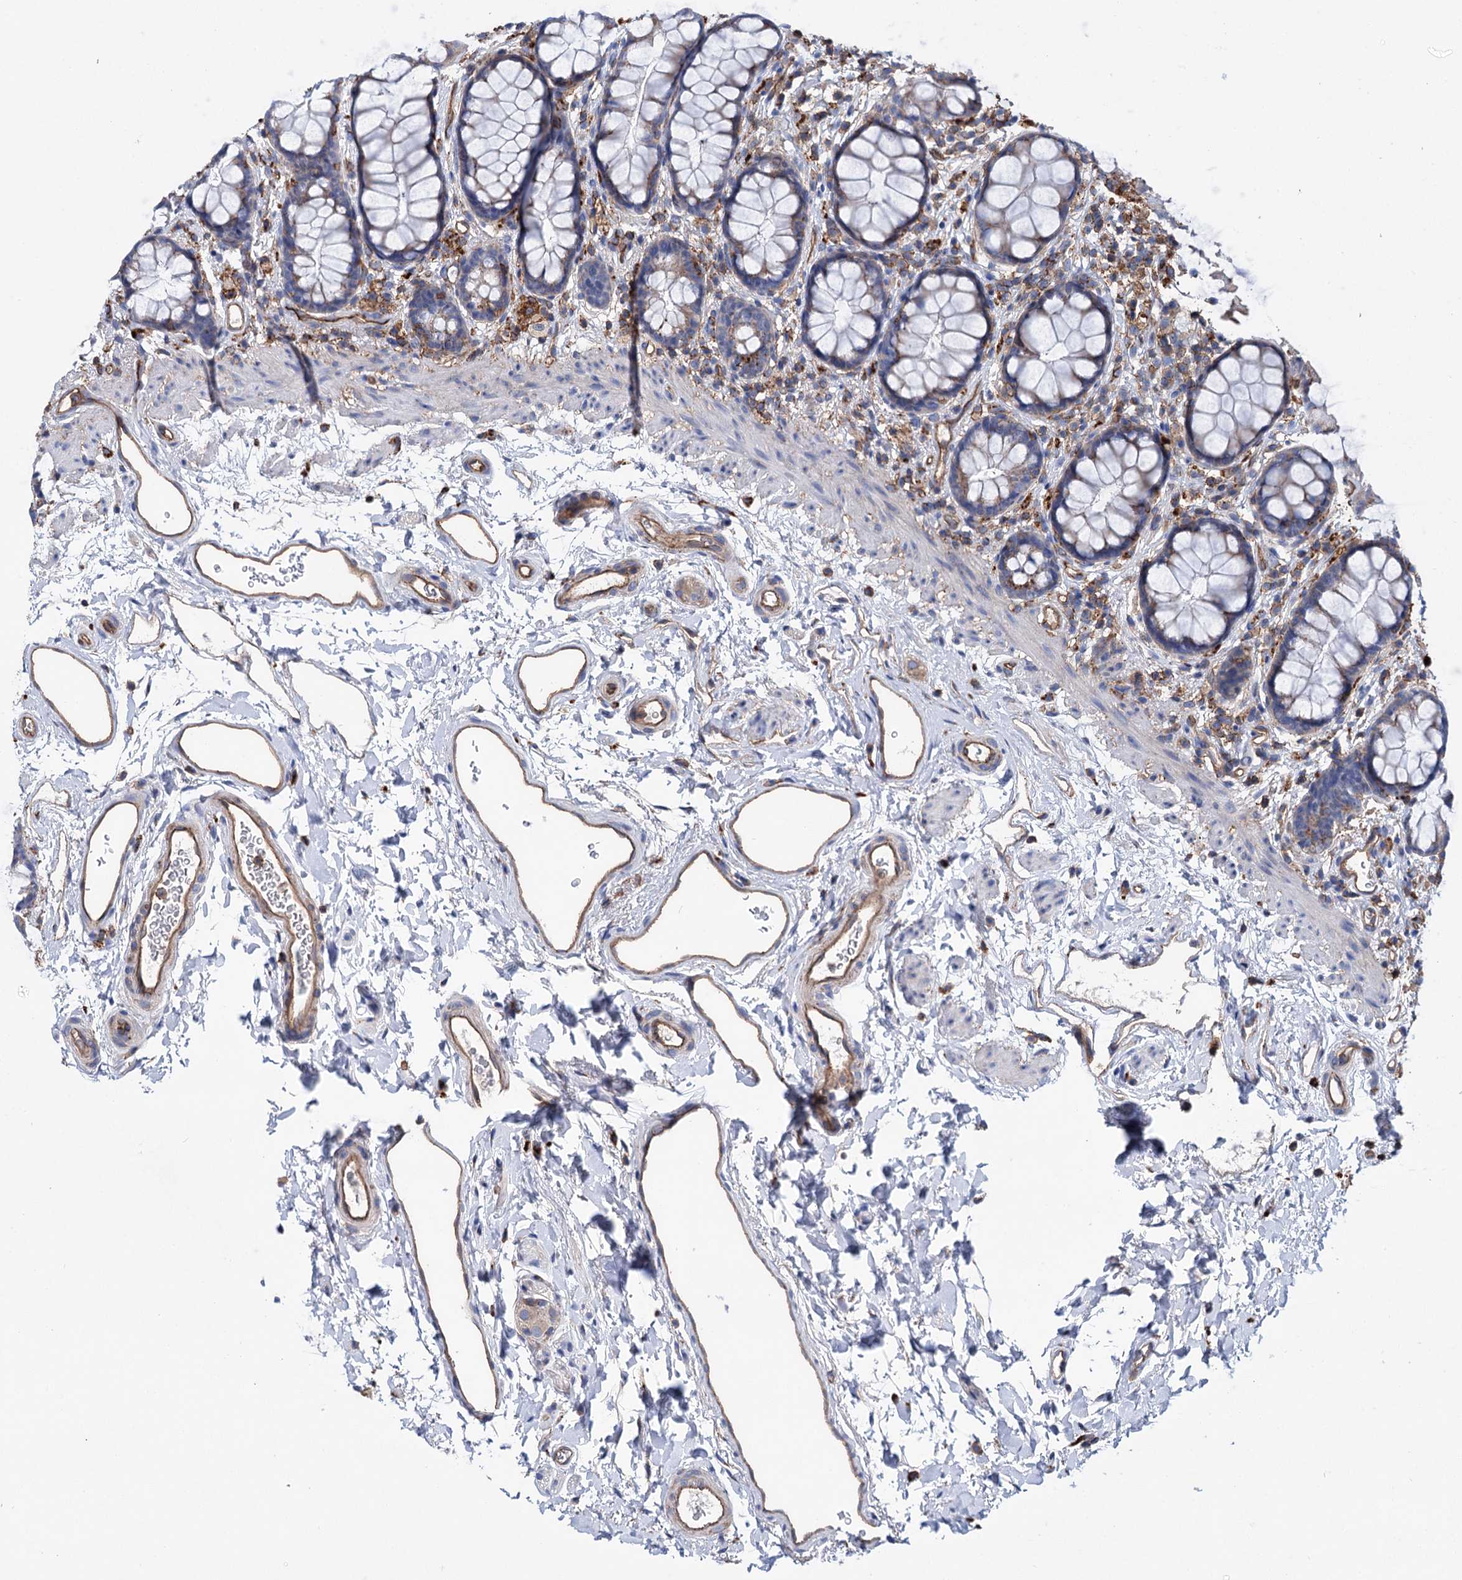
{"staining": {"intensity": "weak", "quantity": "<25%", "location": "cytoplasmic/membranous"}, "tissue": "rectum", "cell_type": "Glandular cells", "image_type": "normal", "snomed": [{"axis": "morphology", "description": "Normal tissue, NOS"}, {"axis": "topography", "description": "Rectum"}], "caption": "Immunohistochemical staining of benign human rectum demonstrates no significant staining in glandular cells.", "gene": "SCPEP1", "patient": {"sex": "female", "age": 65}}